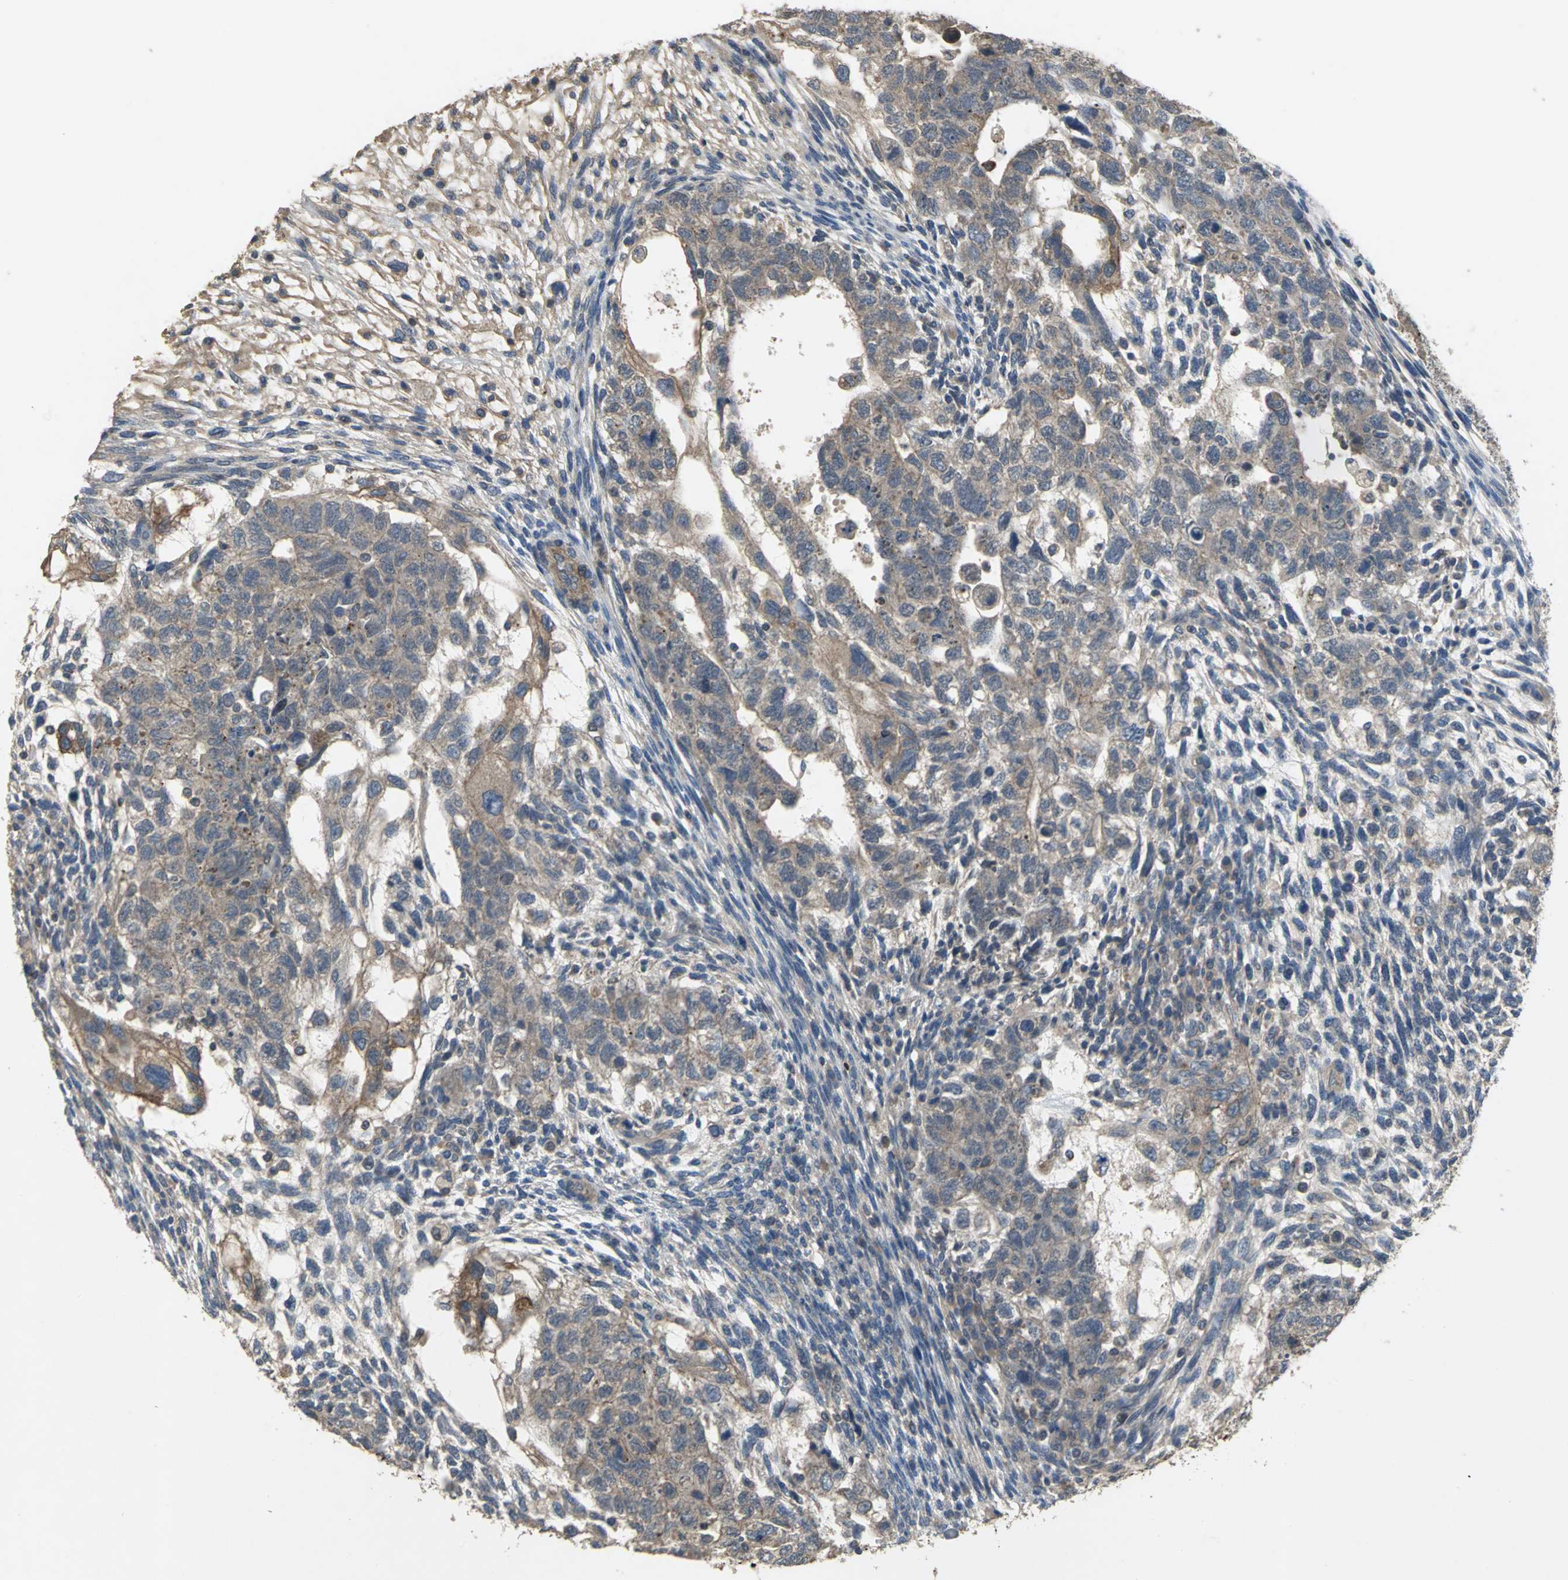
{"staining": {"intensity": "moderate", "quantity": ">75%", "location": "cytoplasmic/membranous"}, "tissue": "testis cancer", "cell_type": "Tumor cells", "image_type": "cancer", "snomed": [{"axis": "morphology", "description": "Normal tissue, NOS"}, {"axis": "morphology", "description": "Carcinoma, Embryonal, NOS"}, {"axis": "topography", "description": "Testis"}], "caption": "This photomicrograph exhibits testis cancer (embryonal carcinoma) stained with IHC to label a protein in brown. The cytoplasmic/membranous of tumor cells show moderate positivity for the protein. Nuclei are counter-stained blue.", "gene": "MET", "patient": {"sex": "male", "age": 36}}